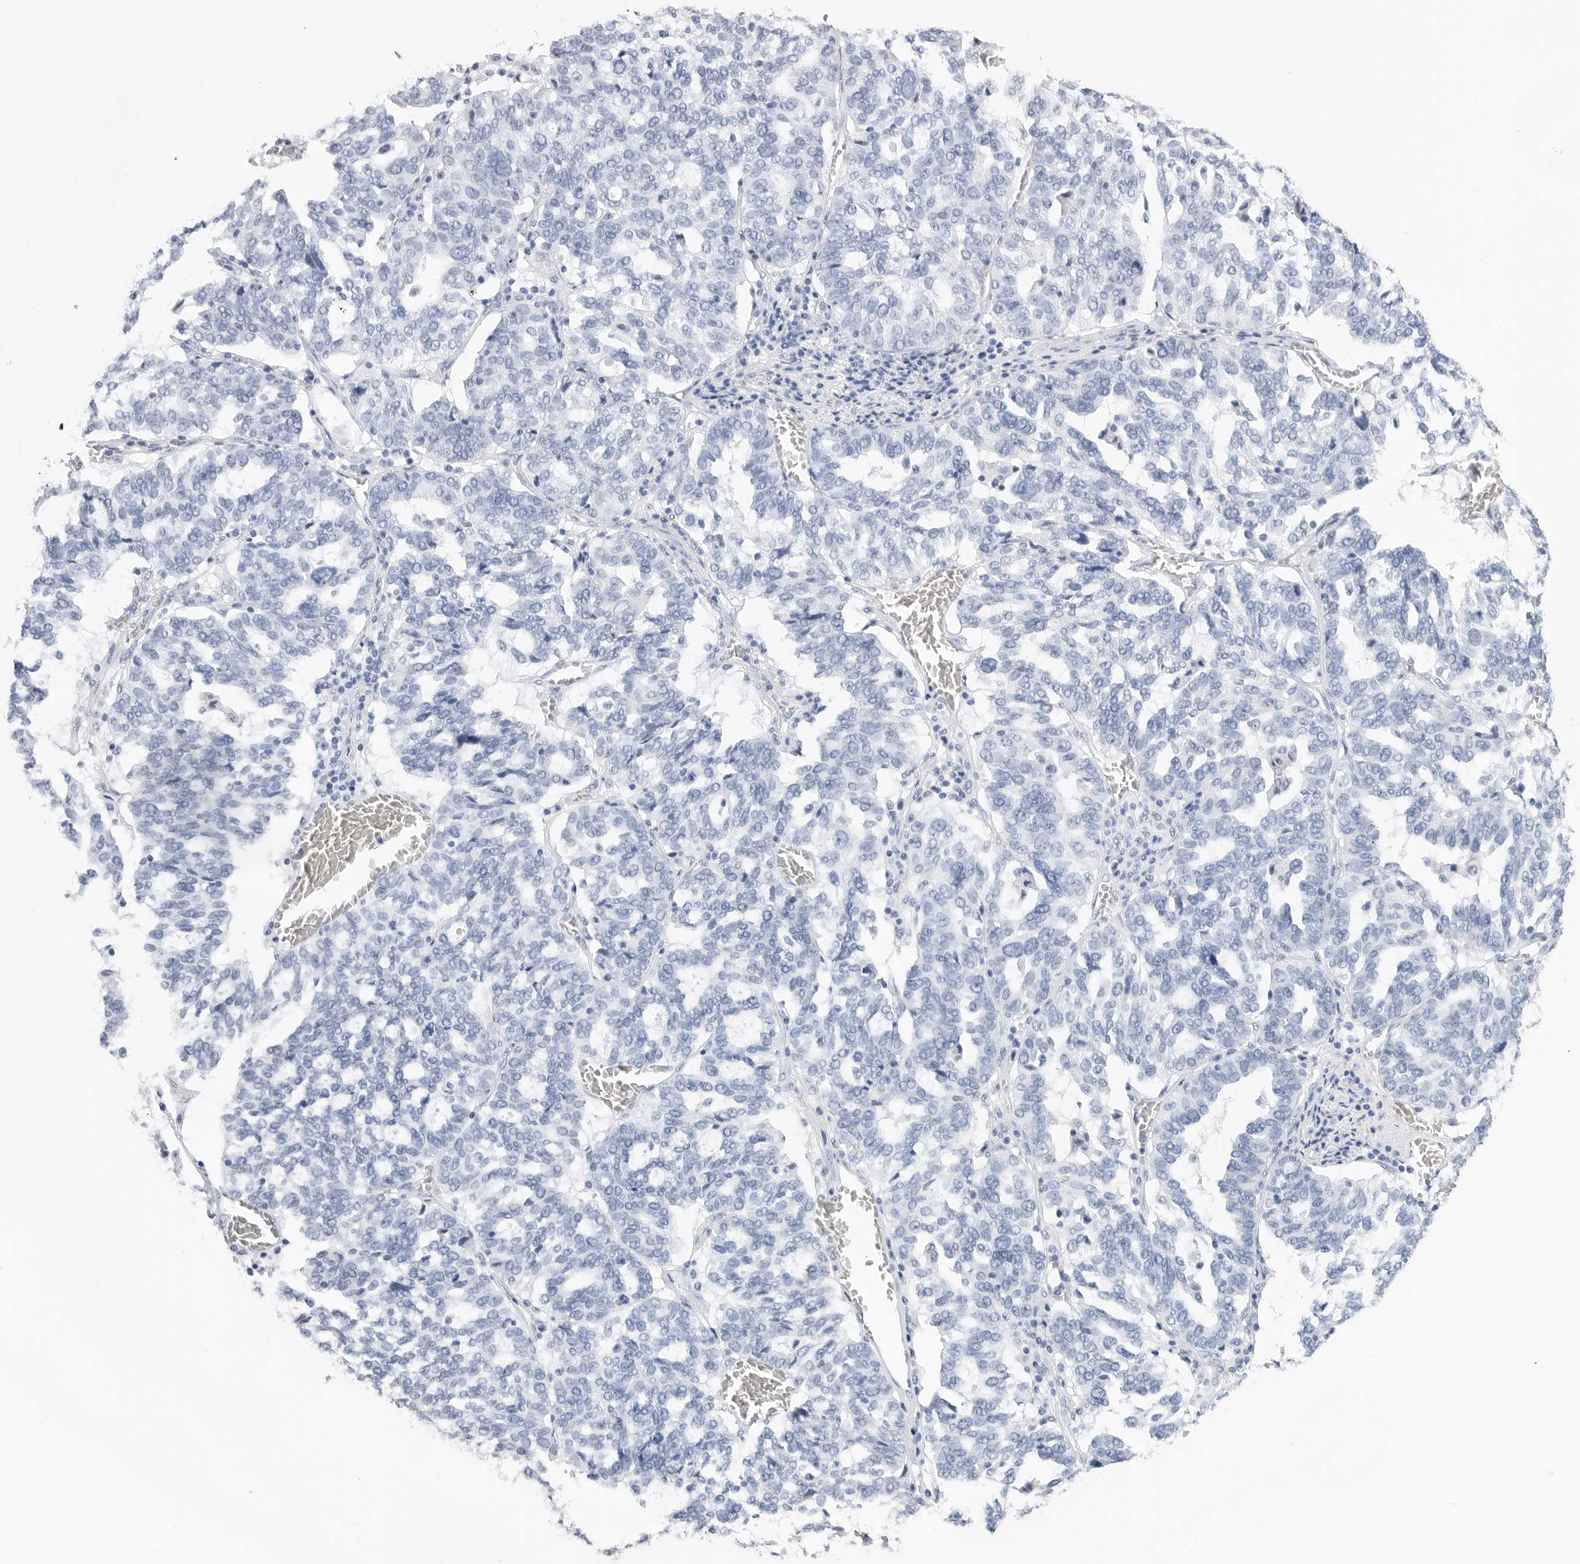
{"staining": {"intensity": "negative", "quantity": "none", "location": "none"}, "tissue": "ovarian cancer", "cell_type": "Tumor cells", "image_type": "cancer", "snomed": [{"axis": "morphology", "description": "Cystadenocarcinoma, serous, NOS"}, {"axis": "topography", "description": "Ovary"}], "caption": "This is an immunohistochemistry (IHC) histopathology image of ovarian cancer. There is no positivity in tumor cells.", "gene": "SLC19A1", "patient": {"sex": "female", "age": 59}}